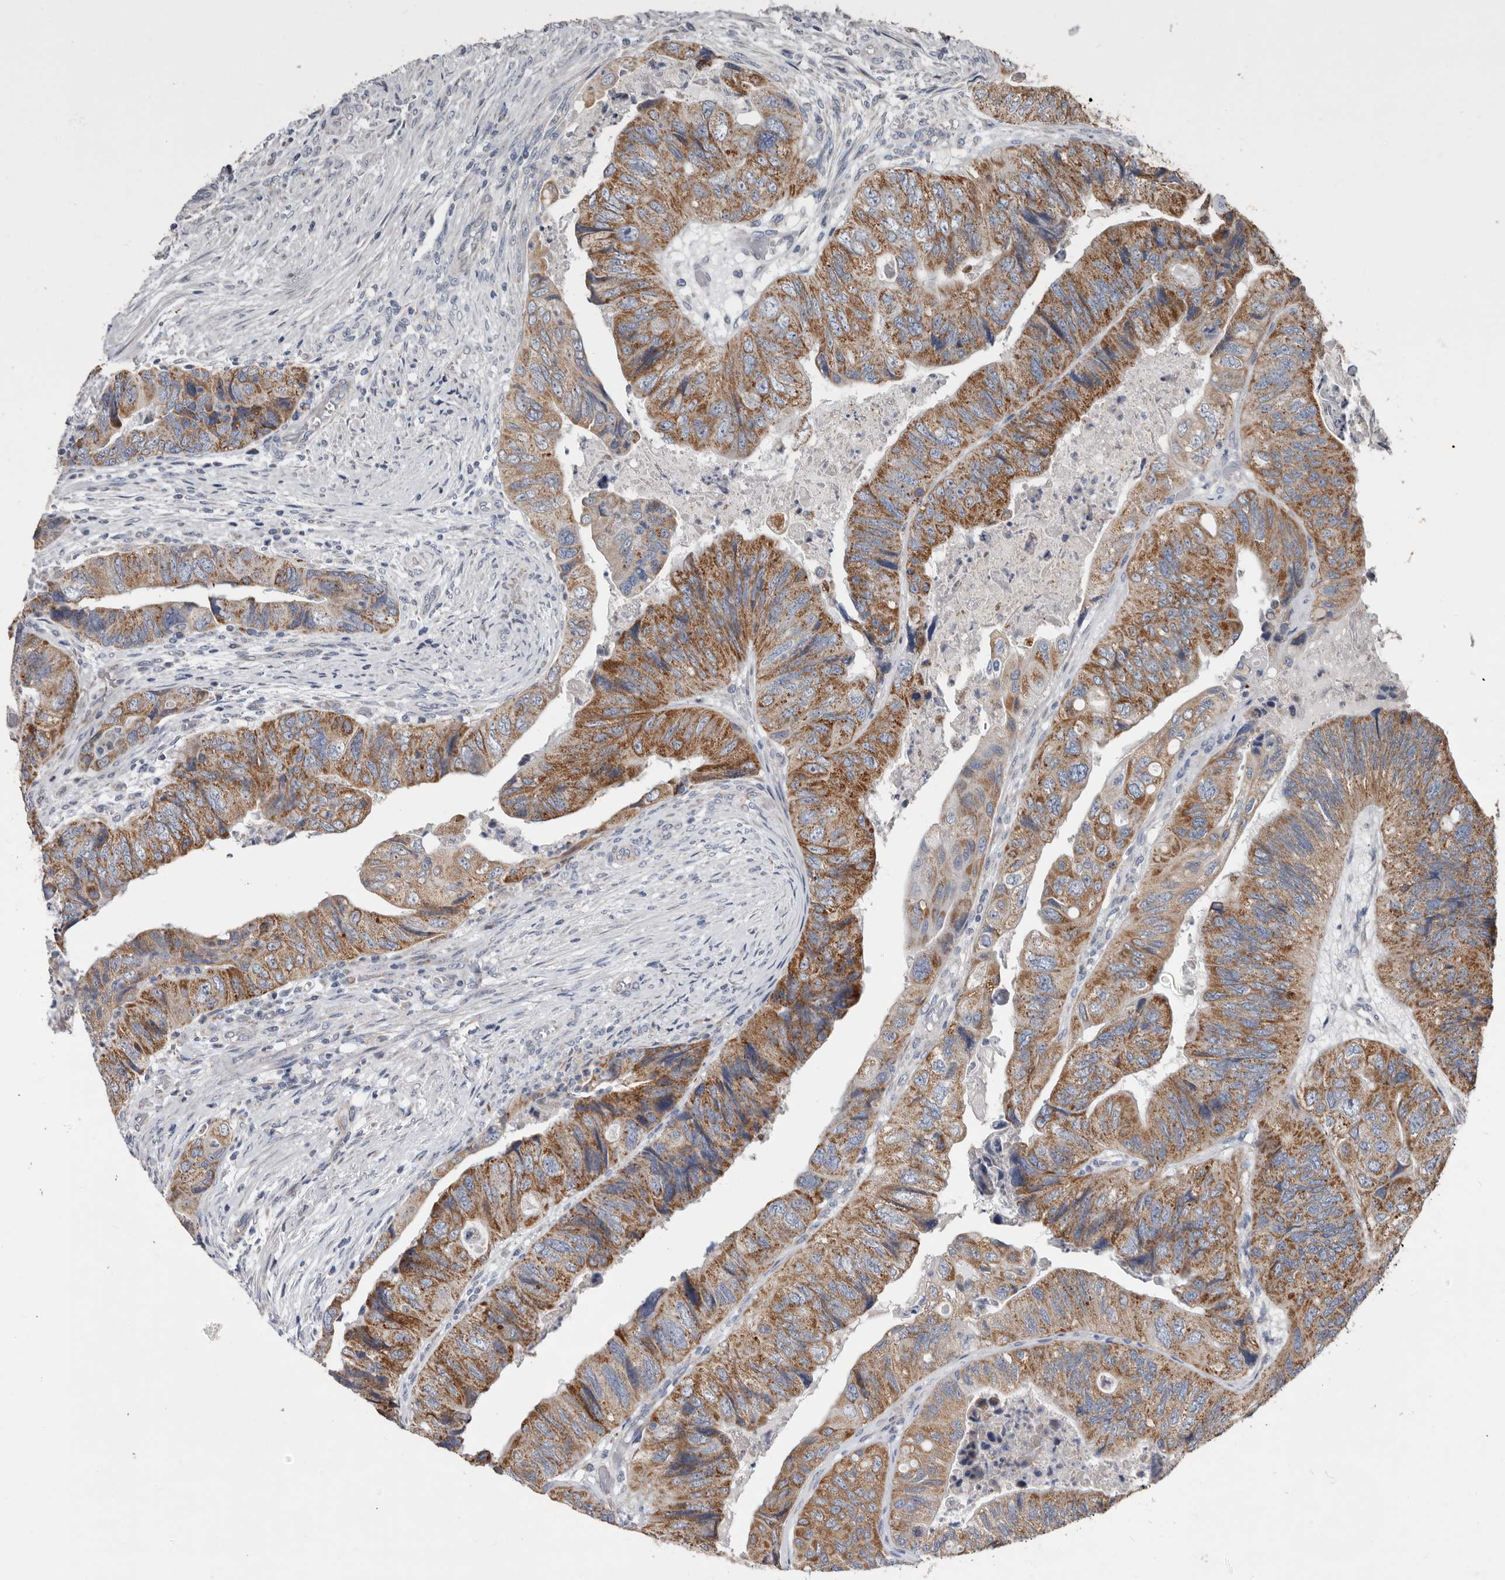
{"staining": {"intensity": "moderate", "quantity": ">75%", "location": "cytoplasmic/membranous"}, "tissue": "colorectal cancer", "cell_type": "Tumor cells", "image_type": "cancer", "snomed": [{"axis": "morphology", "description": "Adenocarcinoma, NOS"}, {"axis": "topography", "description": "Rectum"}], "caption": "An image of colorectal cancer (adenocarcinoma) stained for a protein shows moderate cytoplasmic/membranous brown staining in tumor cells. (Stains: DAB in brown, nuclei in blue, Microscopy: brightfield microscopy at high magnification).", "gene": "MRPL18", "patient": {"sex": "male", "age": 63}}